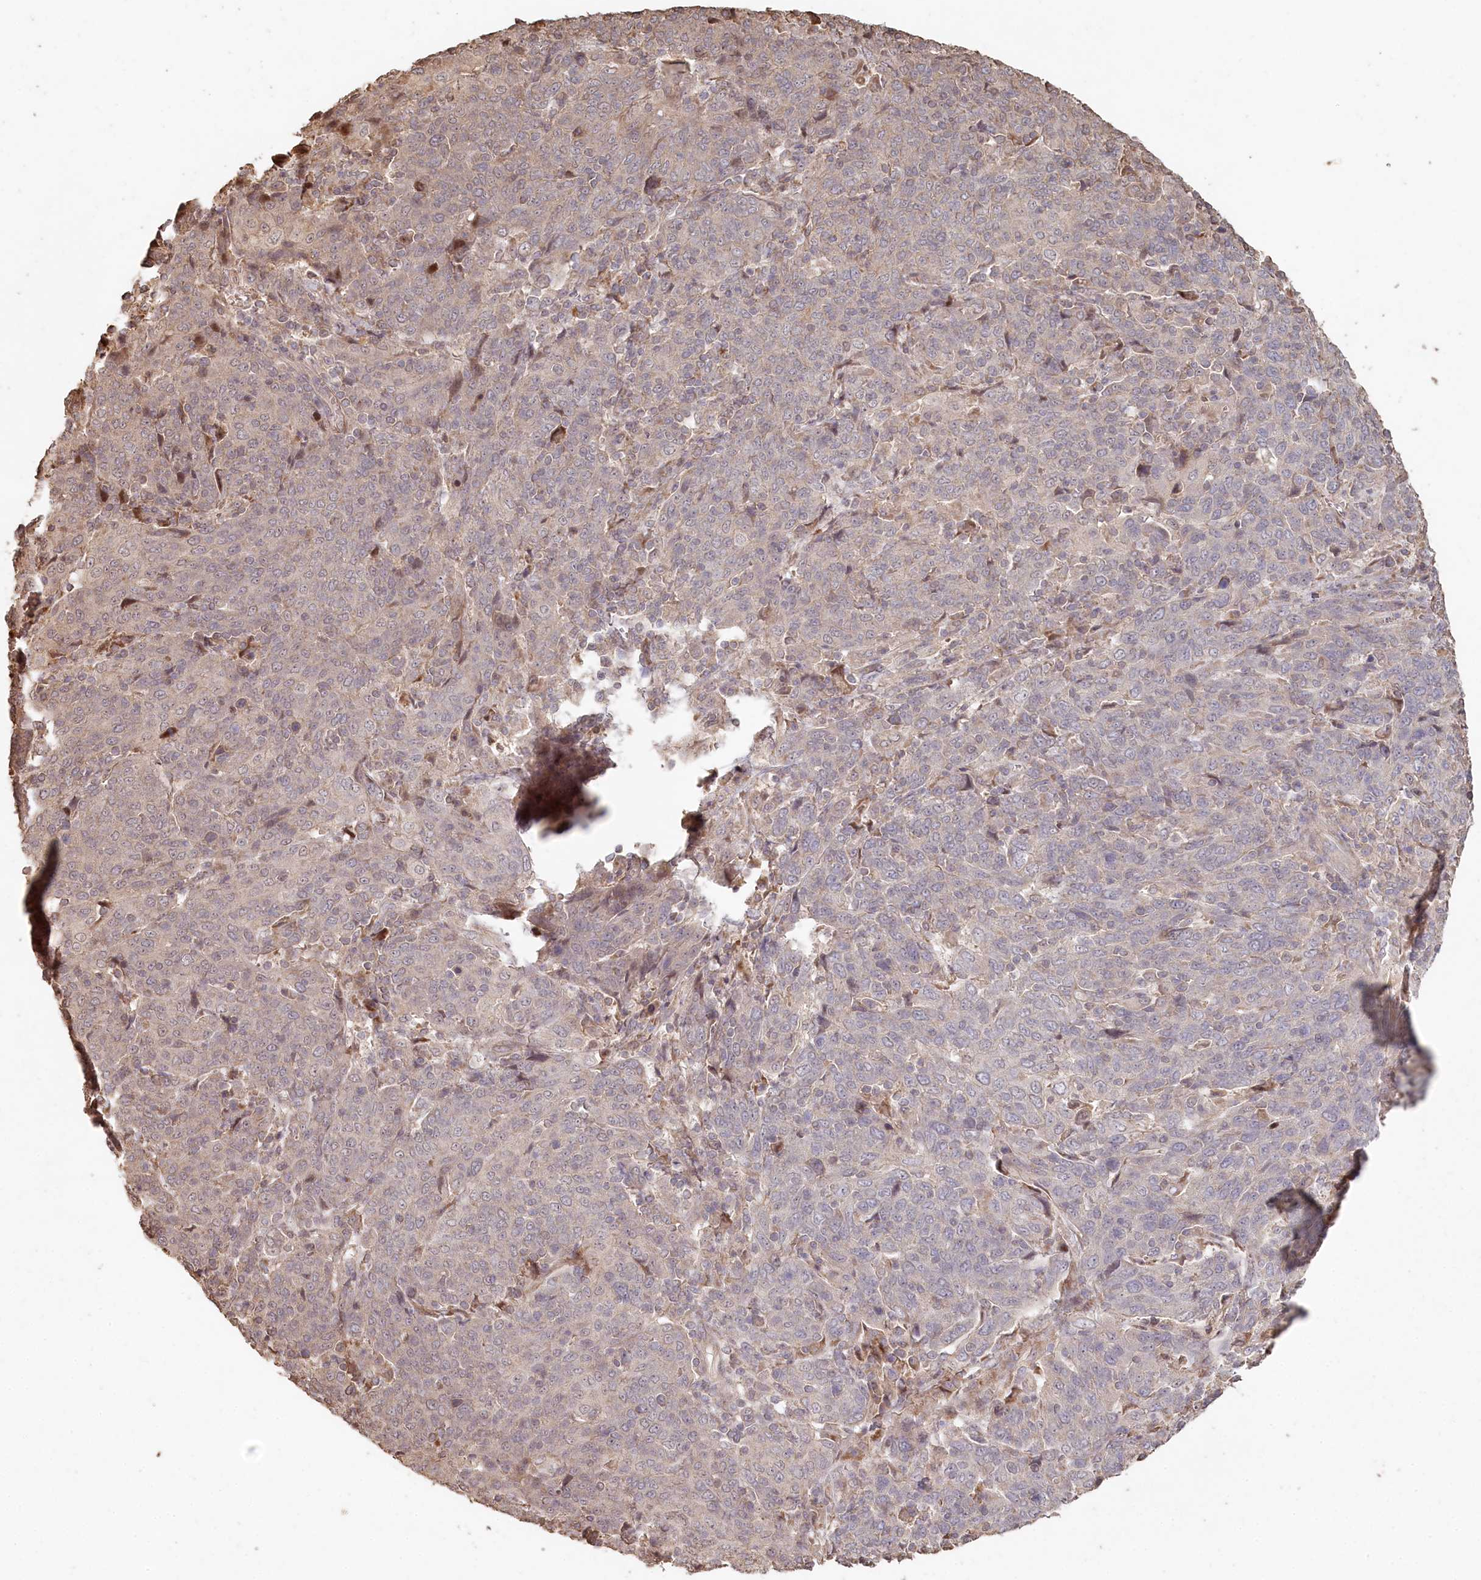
{"staining": {"intensity": "negative", "quantity": "none", "location": "none"}, "tissue": "cervical cancer", "cell_type": "Tumor cells", "image_type": "cancer", "snomed": [{"axis": "morphology", "description": "Squamous cell carcinoma, NOS"}, {"axis": "topography", "description": "Cervix"}], "caption": "DAB (3,3'-diaminobenzidine) immunohistochemical staining of human squamous cell carcinoma (cervical) reveals no significant expression in tumor cells.", "gene": "HAL", "patient": {"sex": "female", "age": 67}}